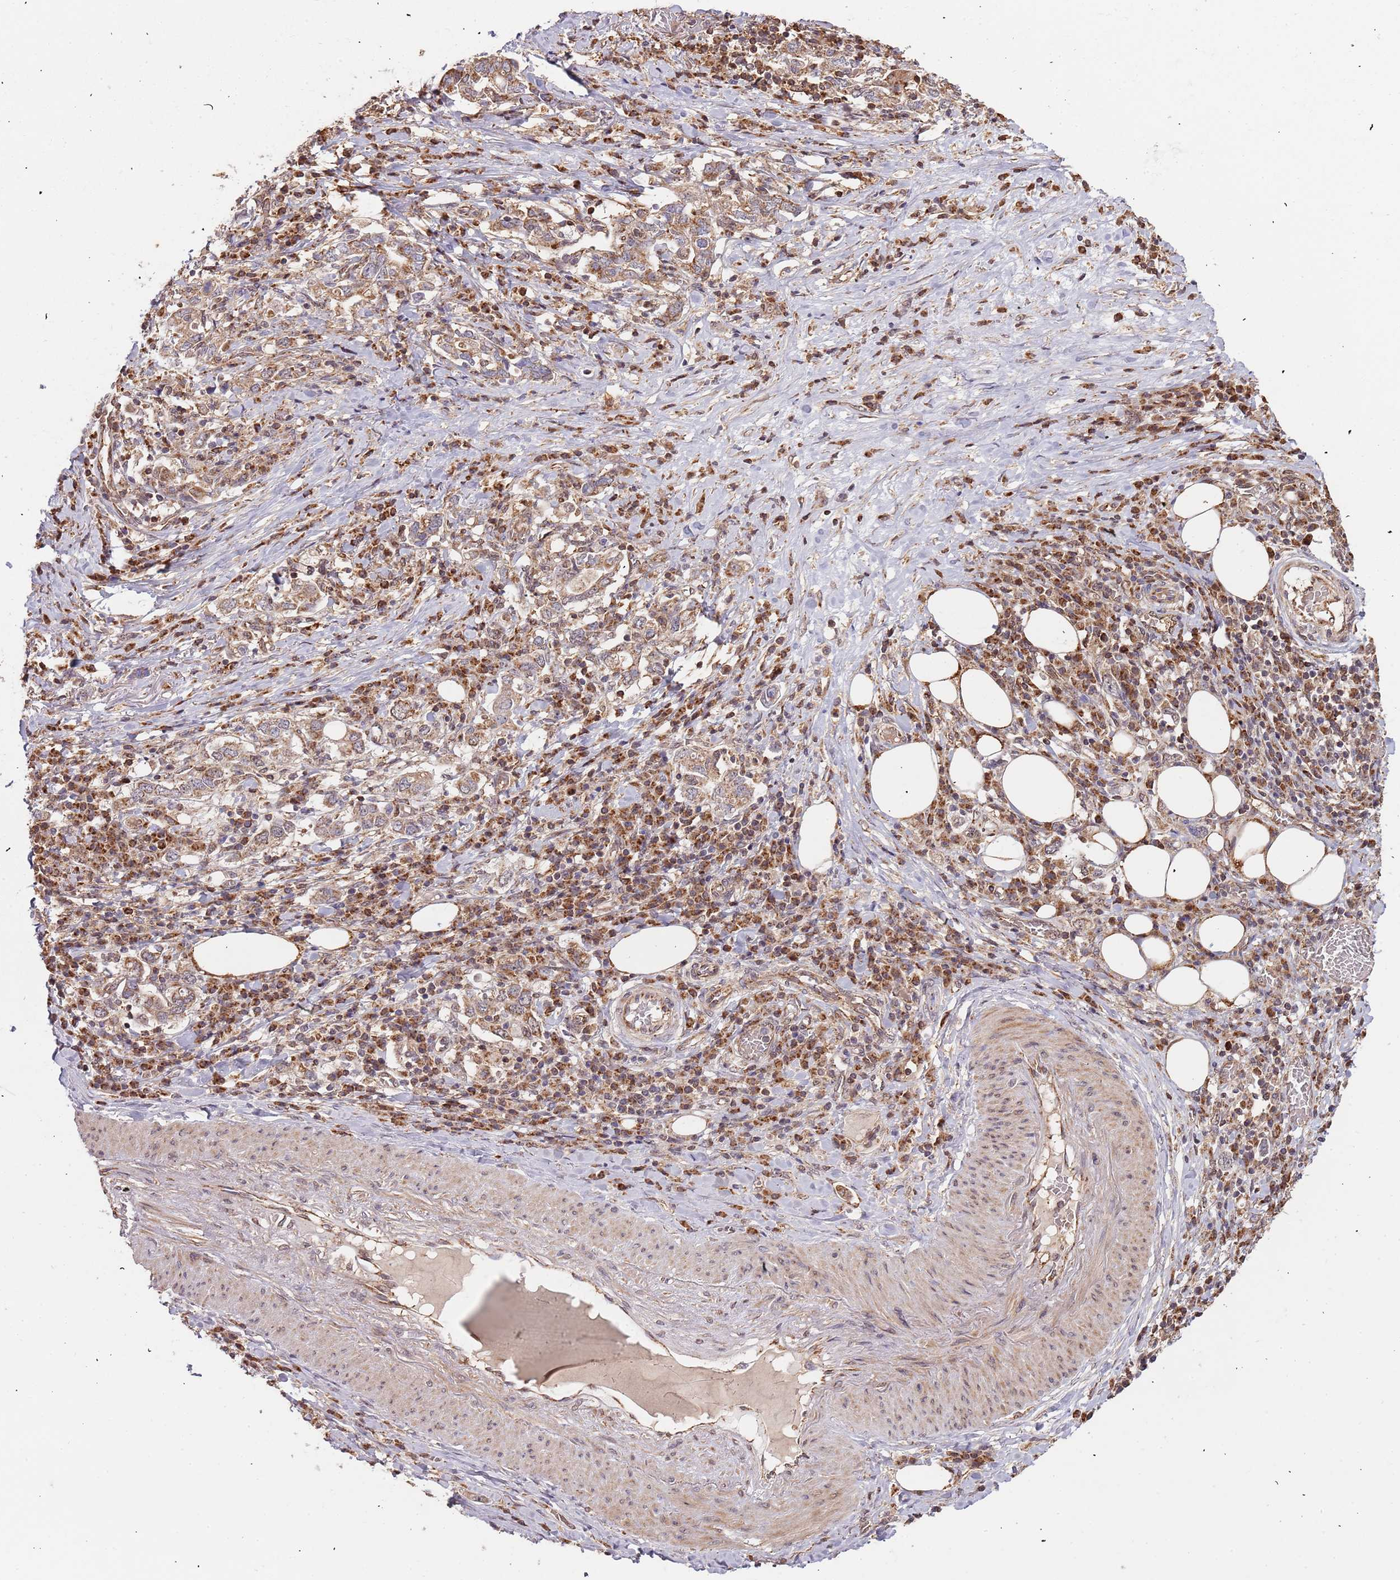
{"staining": {"intensity": "moderate", "quantity": ">75%", "location": "cytoplasmic/membranous"}, "tissue": "stomach cancer", "cell_type": "Tumor cells", "image_type": "cancer", "snomed": [{"axis": "morphology", "description": "Adenocarcinoma, NOS"}, {"axis": "topography", "description": "Stomach, upper"}, {"axis": "topography", "description": "Stomach"}], "caption": "This histopathology image shows IHC staining of human stomach cancer, with medium moderate cytoplasmic/membranous expression in approximately >75% of tumor cells.", "gene": "IL17RD", "patient": {"sex": "male", "age": 62}}